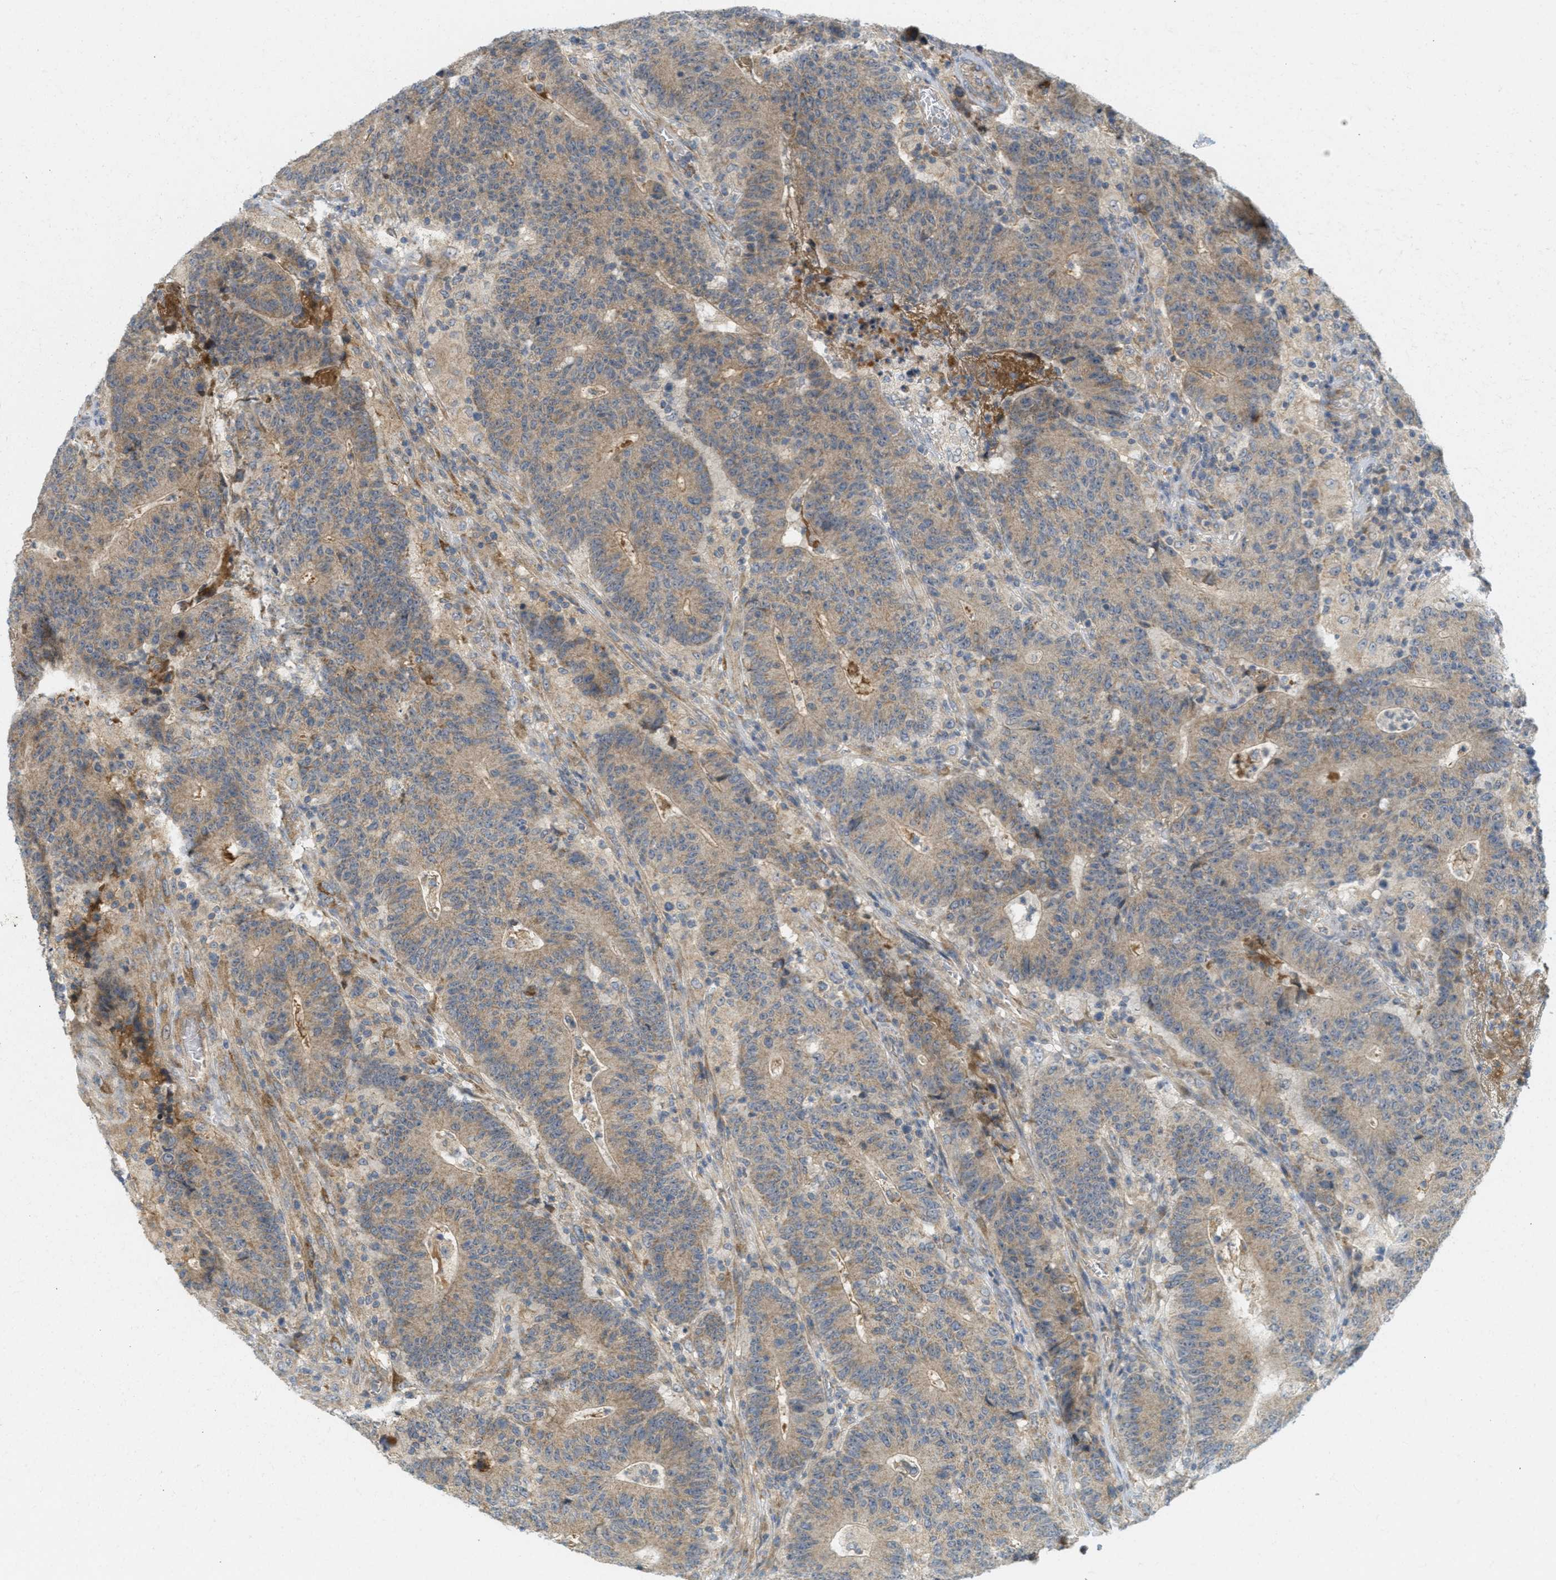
{"staining": {"intensity": "weak", "quantity": ">75%", "location": "cytoplasmic/membranous"}, "tissue": "colorectal cancer", "cell_type": "Tumor cells", "image_type": "cancer", "snomed": [{"axis": "morphology", "description": "Normal tissue, NOS"}, {"axis": "morphology", "description": "Adenocarcinoma, NOS"}, {"axis": "topography", "description": "Colon"}], "caption": "This histopathology image shows immunohistochemistry staining of human colorectal cancer, with low weak cytoplasmic/membranous expression in about >75% of tumor cells.", "gene": "PROC", "patient": {"sex": "female", "age": 75}}